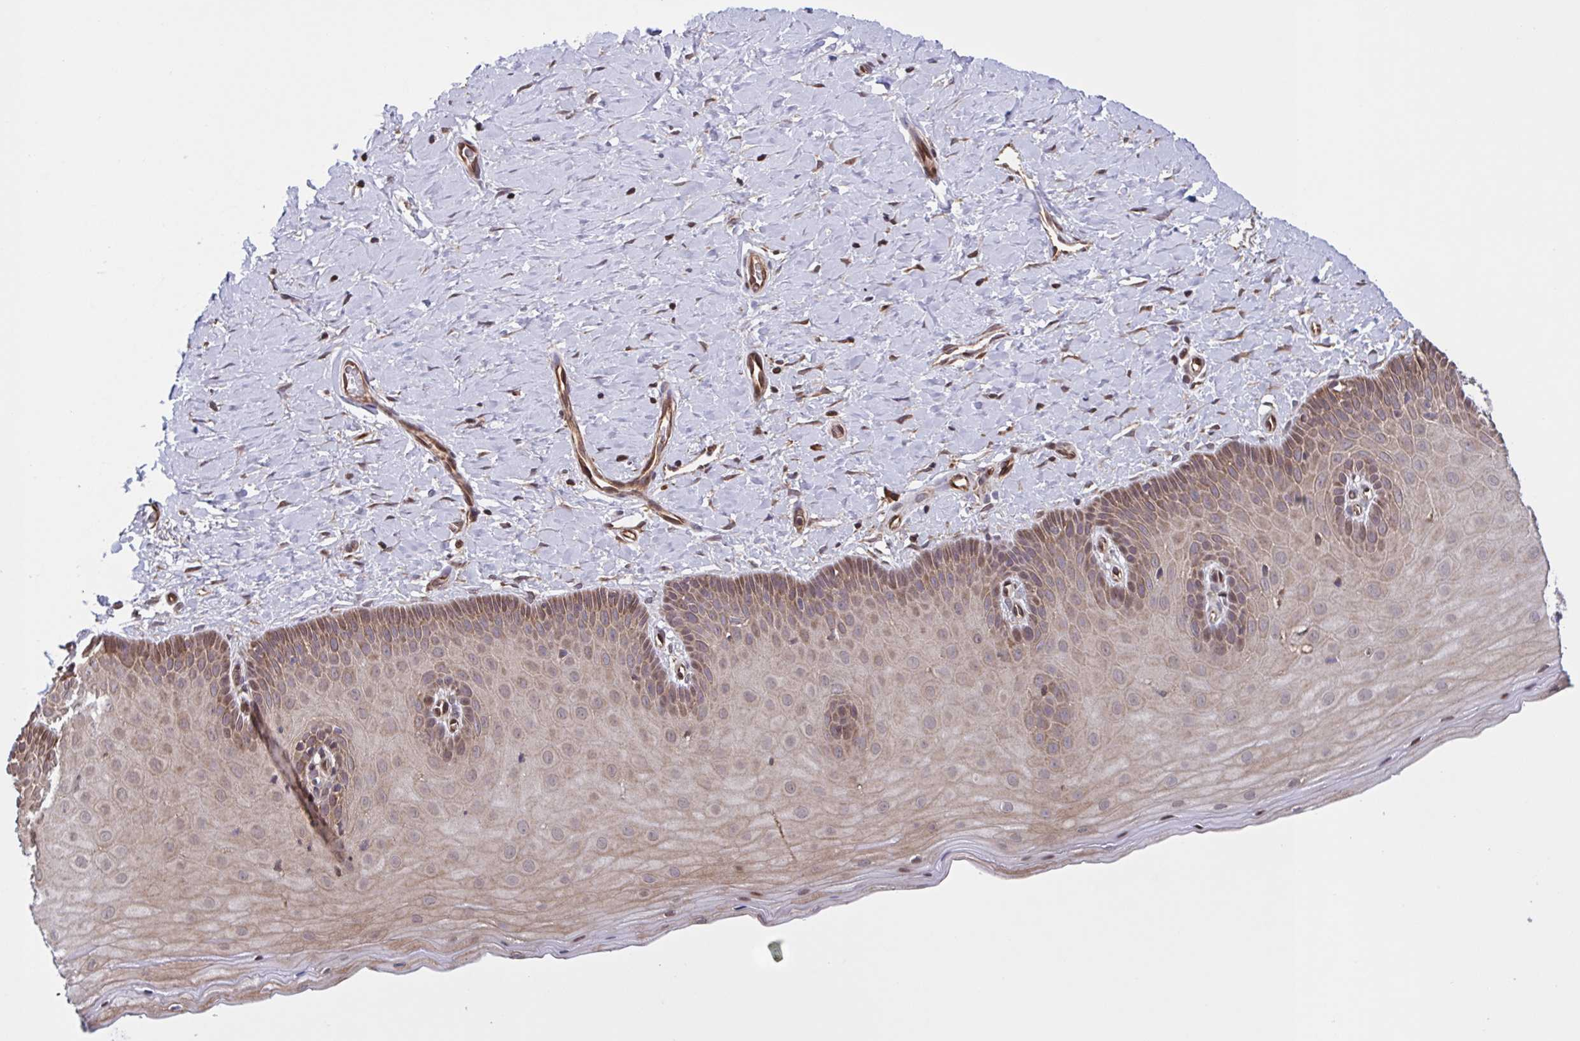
{"staining": {"intensity": "moderate", "quantity": ">75%", "location": "cytoplasmic/membranous,nuclear"}, "tissue": "cervix", "cell_type": "Glandular cells", "image_type": "normal", "snomed": [{"axis": "morphology", "description": "Normal tissue, NOS"}, {"axis": "topography", "description": "Cervix"}], "caption": "High-magnification brightfield microscopy of normal cervix stained with DAB (3,3'-diaminobenzidine) (brown) and counterstained with hematoxylin (blue). glandular cells exhibit moderate cytoplasmic/membranous,nuclear expression is seen in about>75% of cells. The staining is performed using DAB (3,3'-diaminobenzidine) brown chromogen to label protein expression. The nuclei are counter-stained blue using hematoxylin.", "gene": "SEC63", "patient": {"sex": "female", "age": 37}}